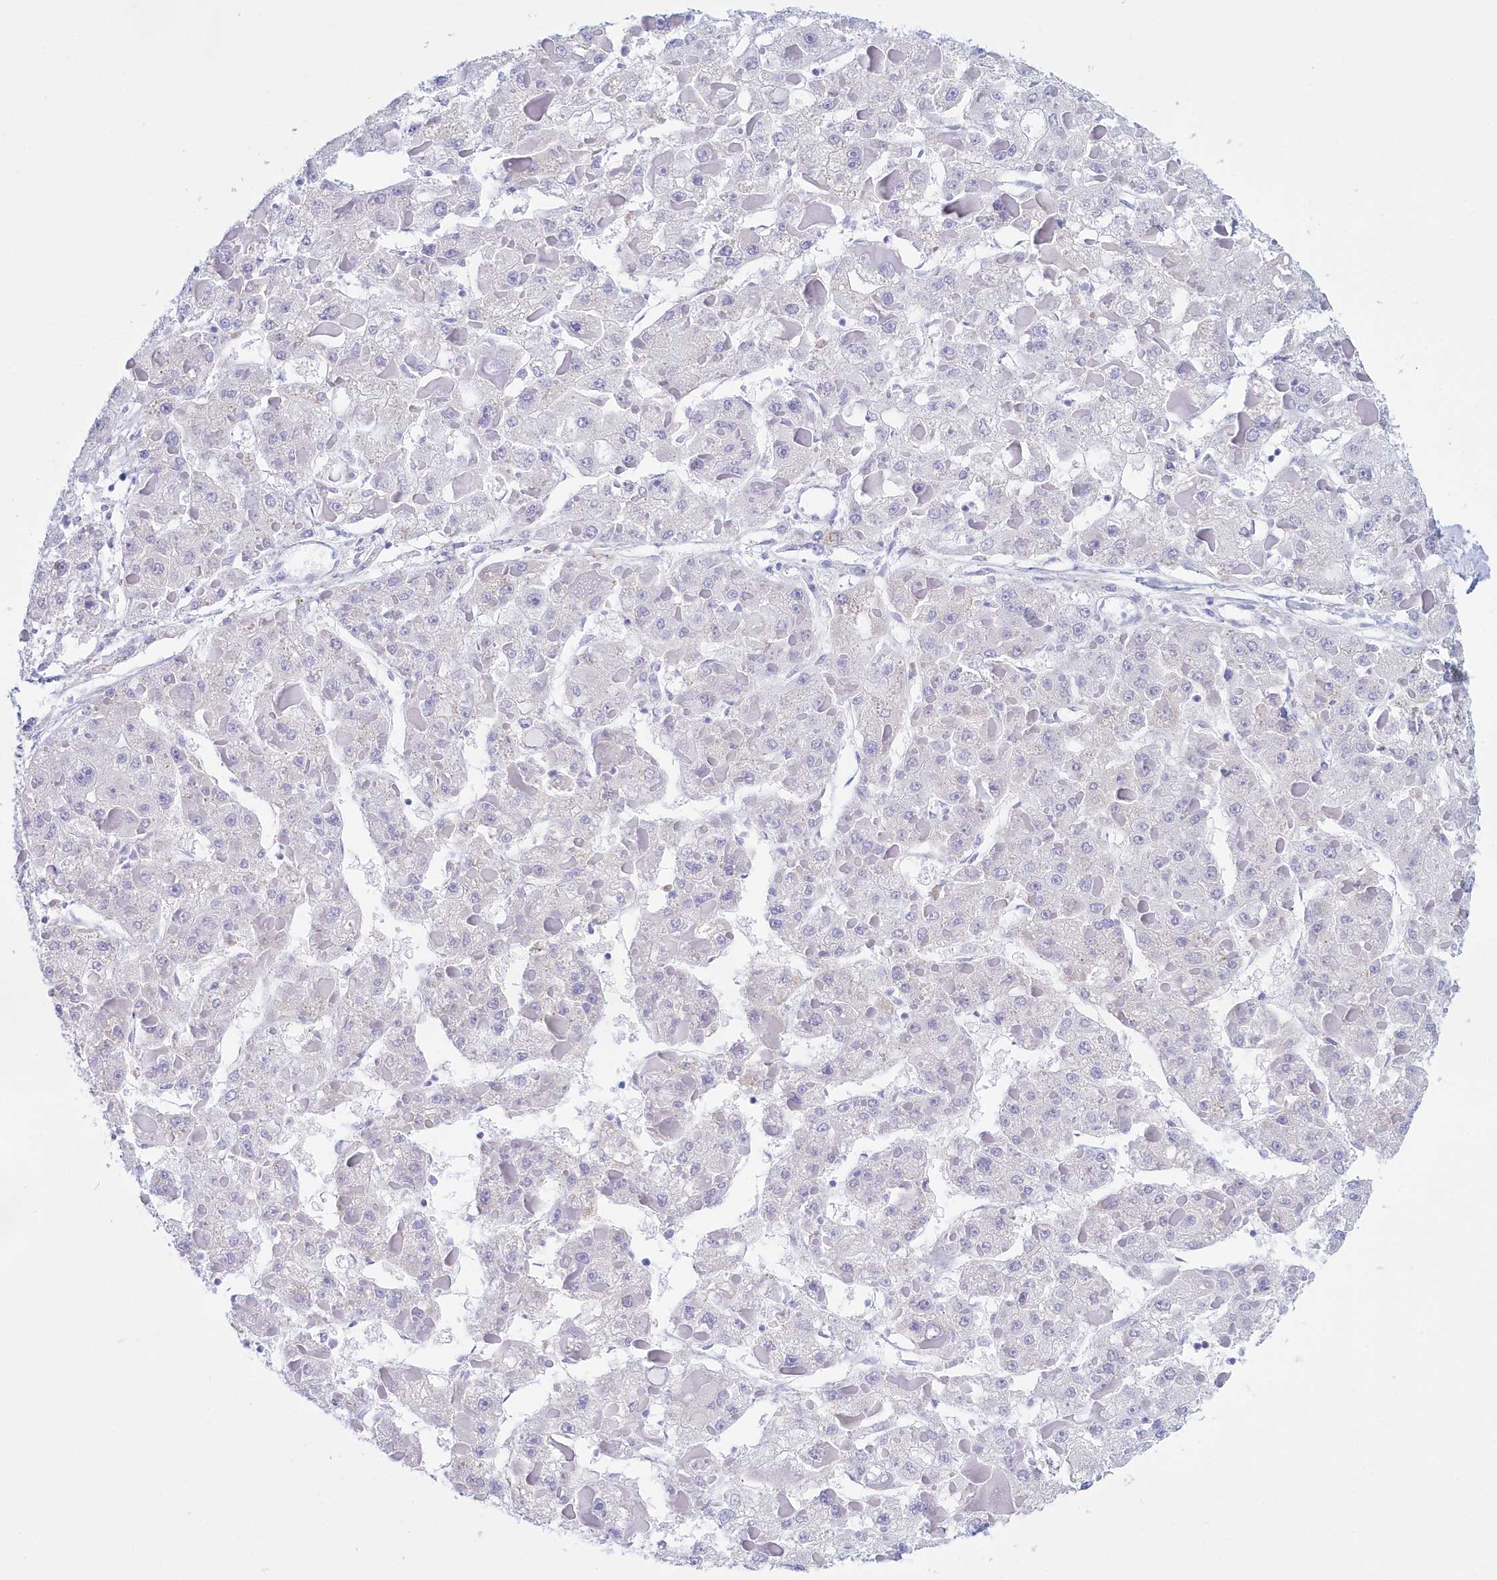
{"staining": {"intensity": "negative", "quantity": "none", "location": "none"}, "tissue": "liver cancer", "cell_type": "Tumor cells", "image_type": "cancer", "snomed": [{"axis": "morphology", "description": "Carcinoma, Hepatocellular, NOS"}, {"axis": "topography", "description": "Liver"}], "caption": "High magnification brightfield microscopy of liver cancer stained with DAB (3,3'-diaminobenzidine) (brown) and counterstained with hematoxylin (blue): tumor cells show no significant expression.", "gene": "TMEM97", "patient": {"sex": "female", "age": 73}}